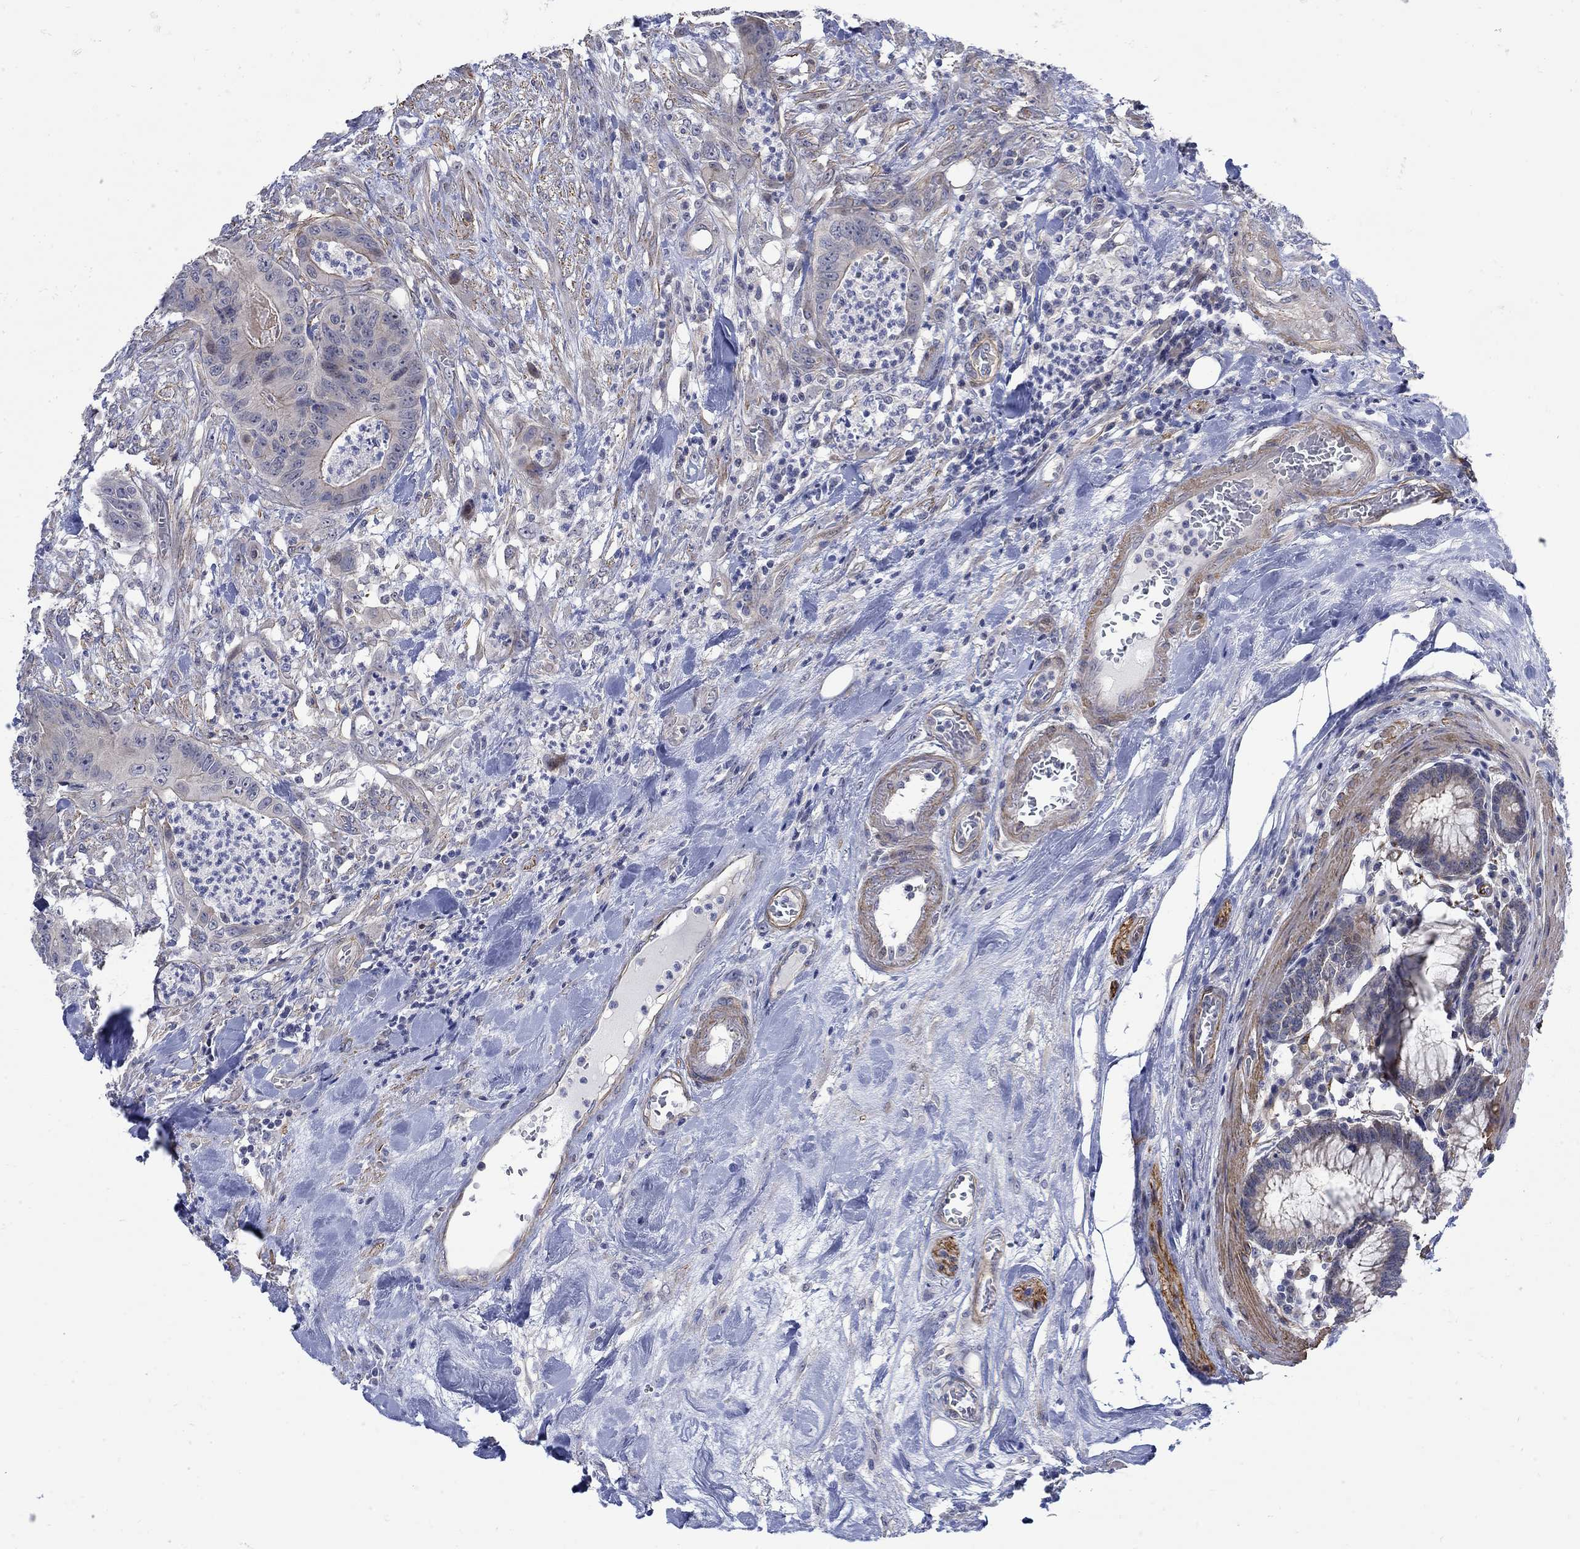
{"staining": {"intensity": "weak", "quantity": "<25%", "location": "cytoplasmic/membranous"}, "tissue": "colorectal cancer", "cell_type": "Tumor cells", "image_type": "cancer", "snomed": [{"axis": "morphology", "description": "Adenocarcinoma, NOS"}, {"axis": "topography", "description": "Colon"}], "caption": "DAB immunohistochemical staining of colorectal cancer (adenocarcinoma) displays no significant expression in tumor cells.", "gene": "SCN7A", "patient": {"sex": "male", "age": 84}}